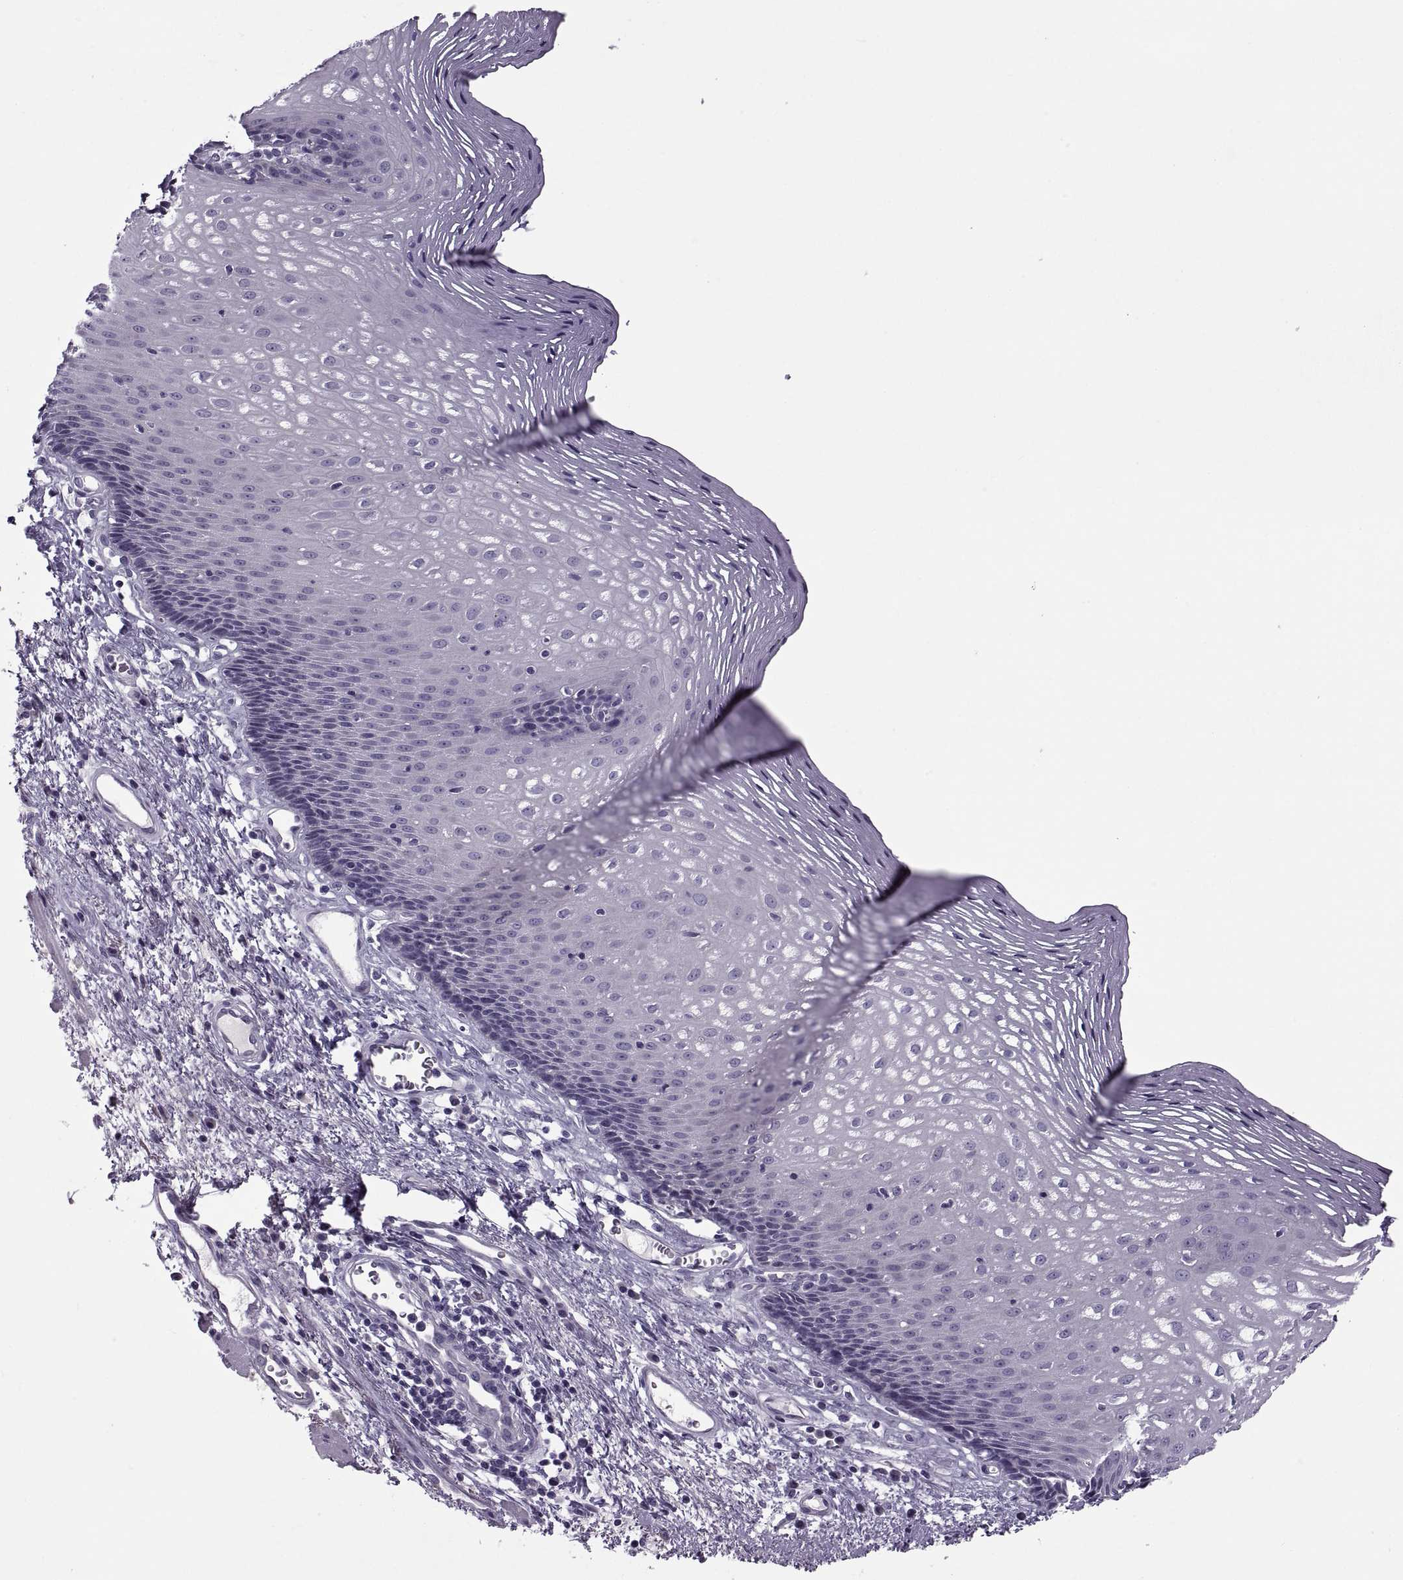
{"staining": {"intensity": "negative", "quantity": "none", "location": "none"}, "tissue": "esophagus", "cell_type": "Squamous epithelial cells", "image_type": "normal", "snomed": [{"axis": "morphology", "description": "Normal tissue, NOS"}, {"axis": "topography", "description": "Esophagus"}], "caption": "Protein analysis of benign esophagus displays no significant positivity in squamous epithelial cells. (Brightfield microscopy of DAB (3,3'-diaminobenzidine) immunohistochemistry (IHC) at high magnification).", "gene": "MAGEB1", "patient": {"sex": "male", "age": 76}}